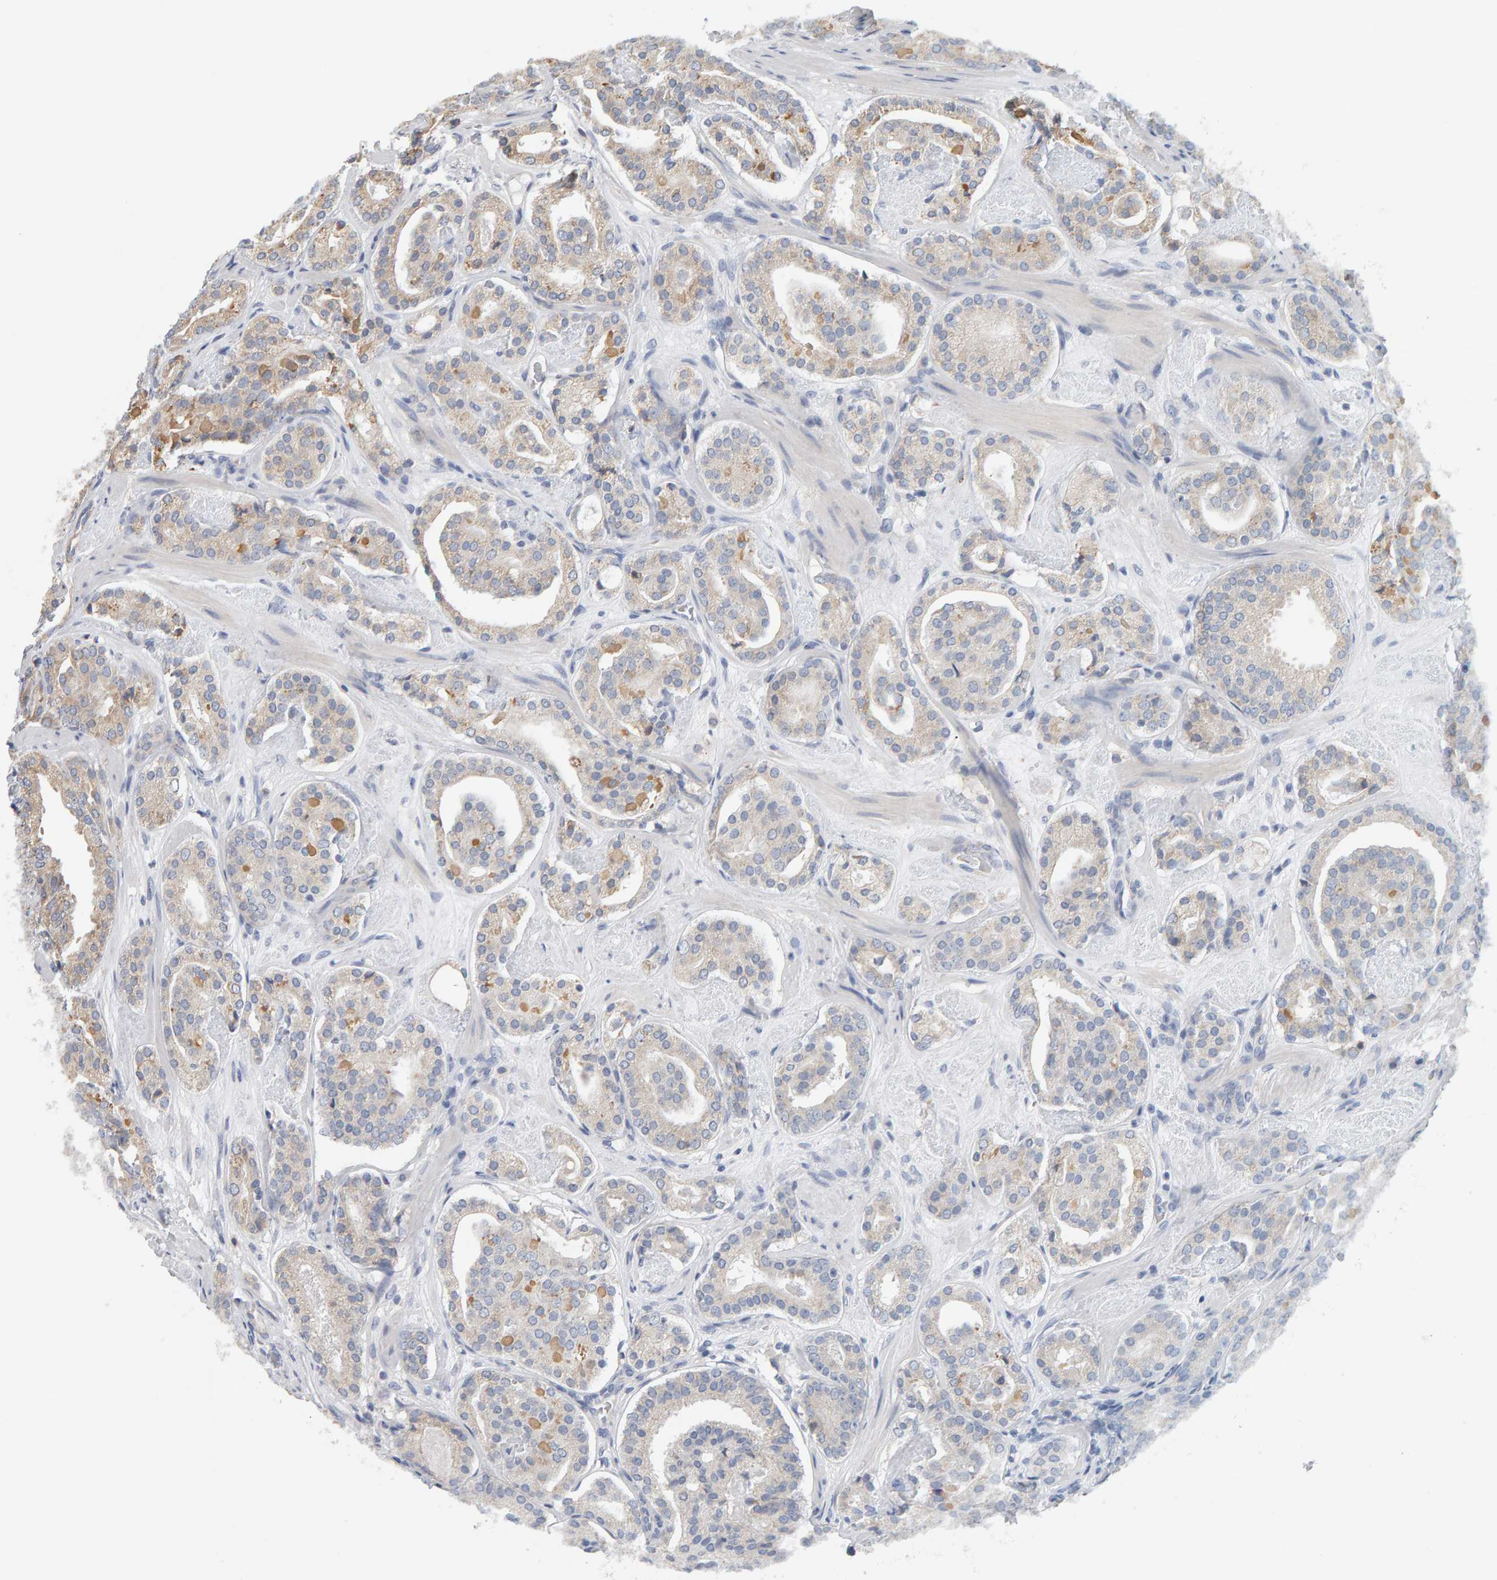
{"staining": {"intensity": "weak", "quantity": "<25%", "location": "cytoplasmic/membranous"}, "tissue": "prostate cancer", "cell_type": "Tumor cells", "image_type": "cancer", "snomed": [{"axis": "morphology", "description": "Adenocarcinoma, Low grade"}, {"axis": "topography", "description": "Prostate"}], "caption": "Immunohistochemistry micrograph of neoplastic tissue: human prostate cancer (low-grade adenocarcinoma) stained with DAB (3,3'-diaminobenzidine) shows no significant protein staining in tumor cells.", "gene": "ADHFE1", "patient": {"sex": "male", "age": 69}}